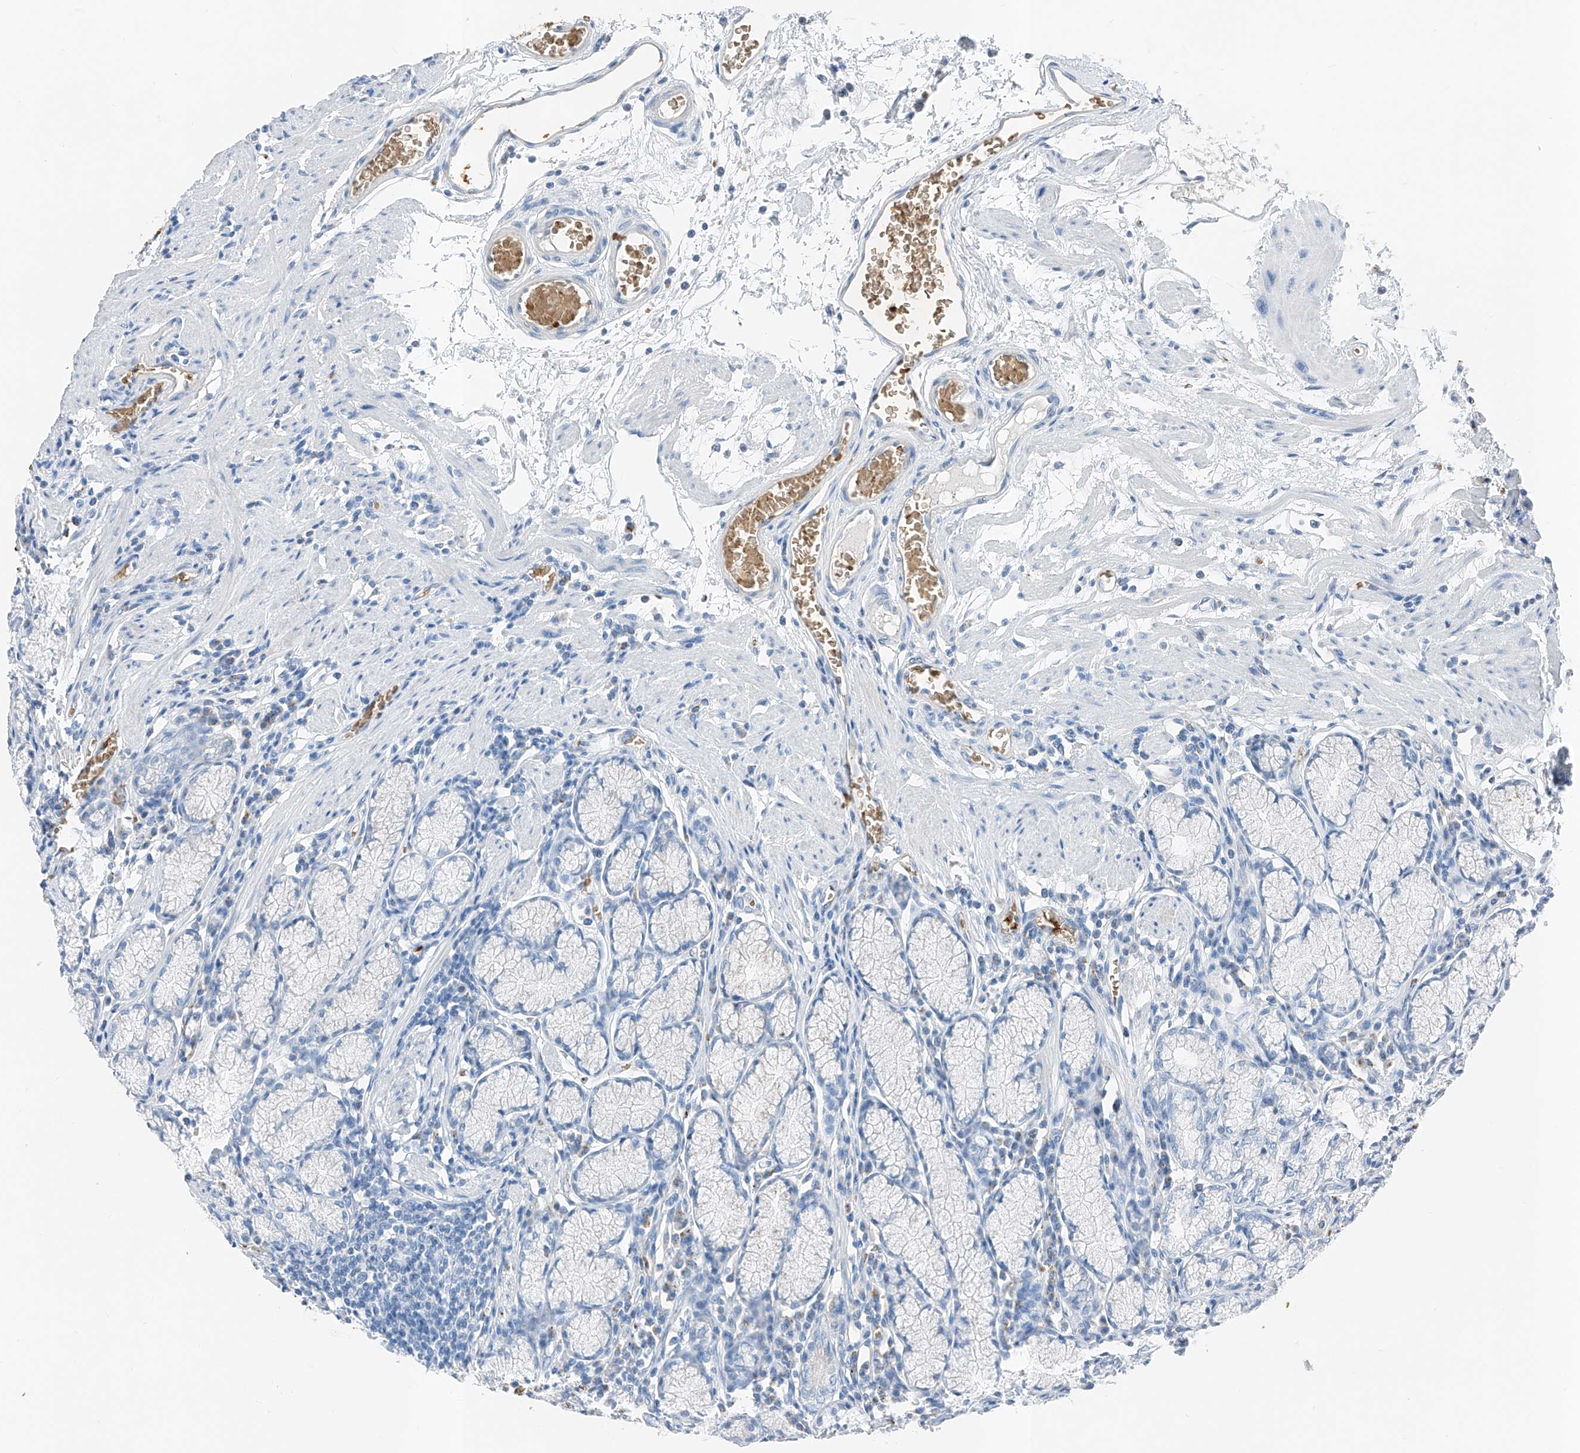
{"staining": {"intensity": "negative", "quantity": "none", "location": "none"}, "tissue": "stomach", "cell_type": "Glandular cells", "image_type": "normal", "snomed": [{"axis": "morphology", "description": "Normal tissue, NOS"}, {"axis": "topography", "description": "Stomach"}], "caption": "This is an immunohistochemistry histopathology image of normal human stomach. There is no expression in glandular cells.", "gene": "PRSS23", "patient": {"sex": "male", "age": 55}}